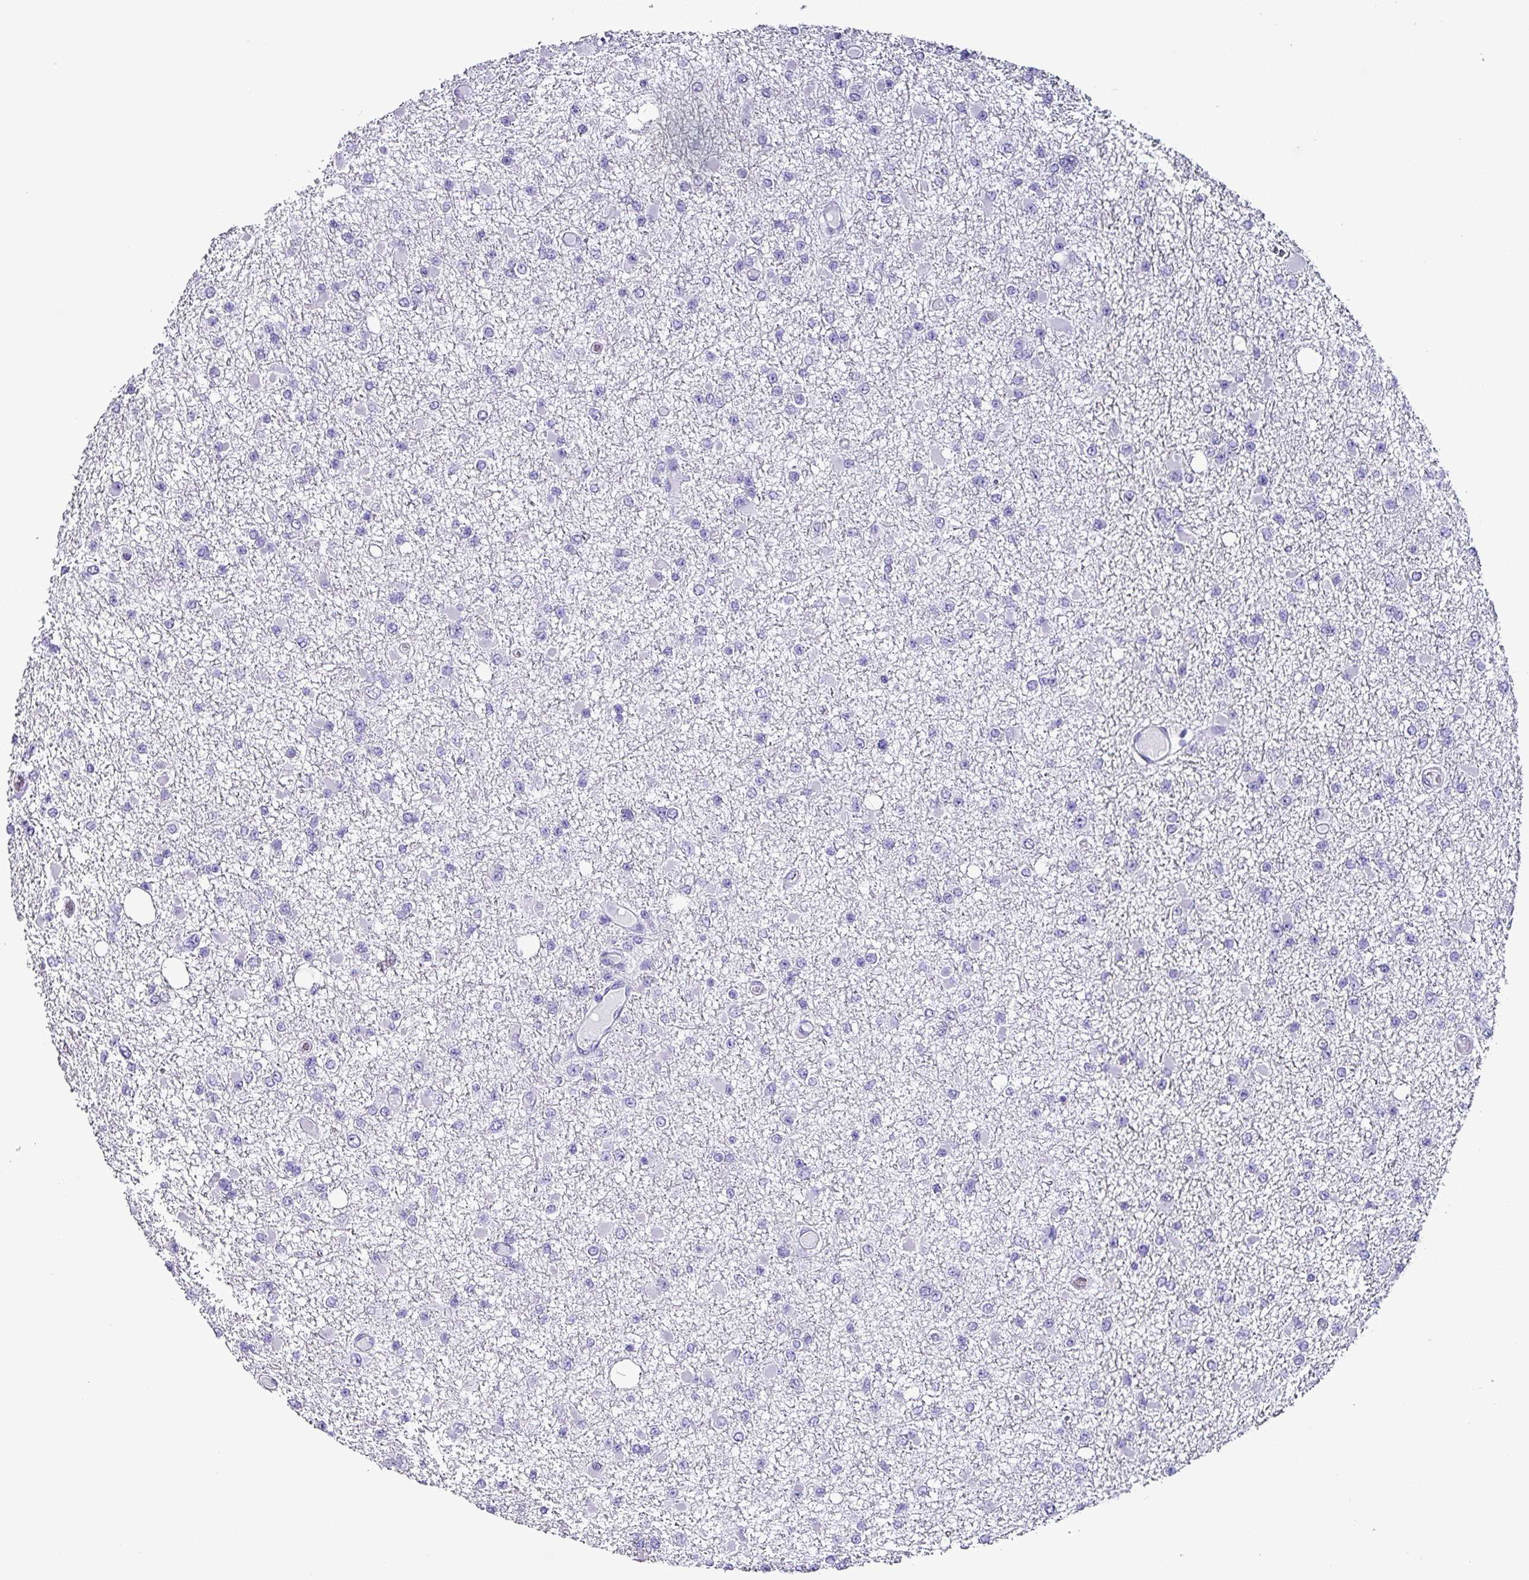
{"staining": {"intensity": "negative", "quantity": "none", "location": "none"}, "tissue": "glioma", "cell_type": "Tumor cells", "image_type": "cancer", "snomed": [{"axis": "morphology", "description": "Glioma, malignant, Low grade"}, {"axis": "topography", "description": "Brain"}], "caption": "This photomicrograph is of glioma stained with immunohistochemistry (IHC) to label a protein in brown with the nuclei are counter-stained blue. There is no staining in tumor cells. The staining was performed using DAB (3,3'-diaminobenzidine) to visualize the protein expression in brown, while the nuclei were stained in blue with hematoxylin (Magnification: 20x).", "gene": "KRT6C", "patient": {"sex": "female", "age": 22}}